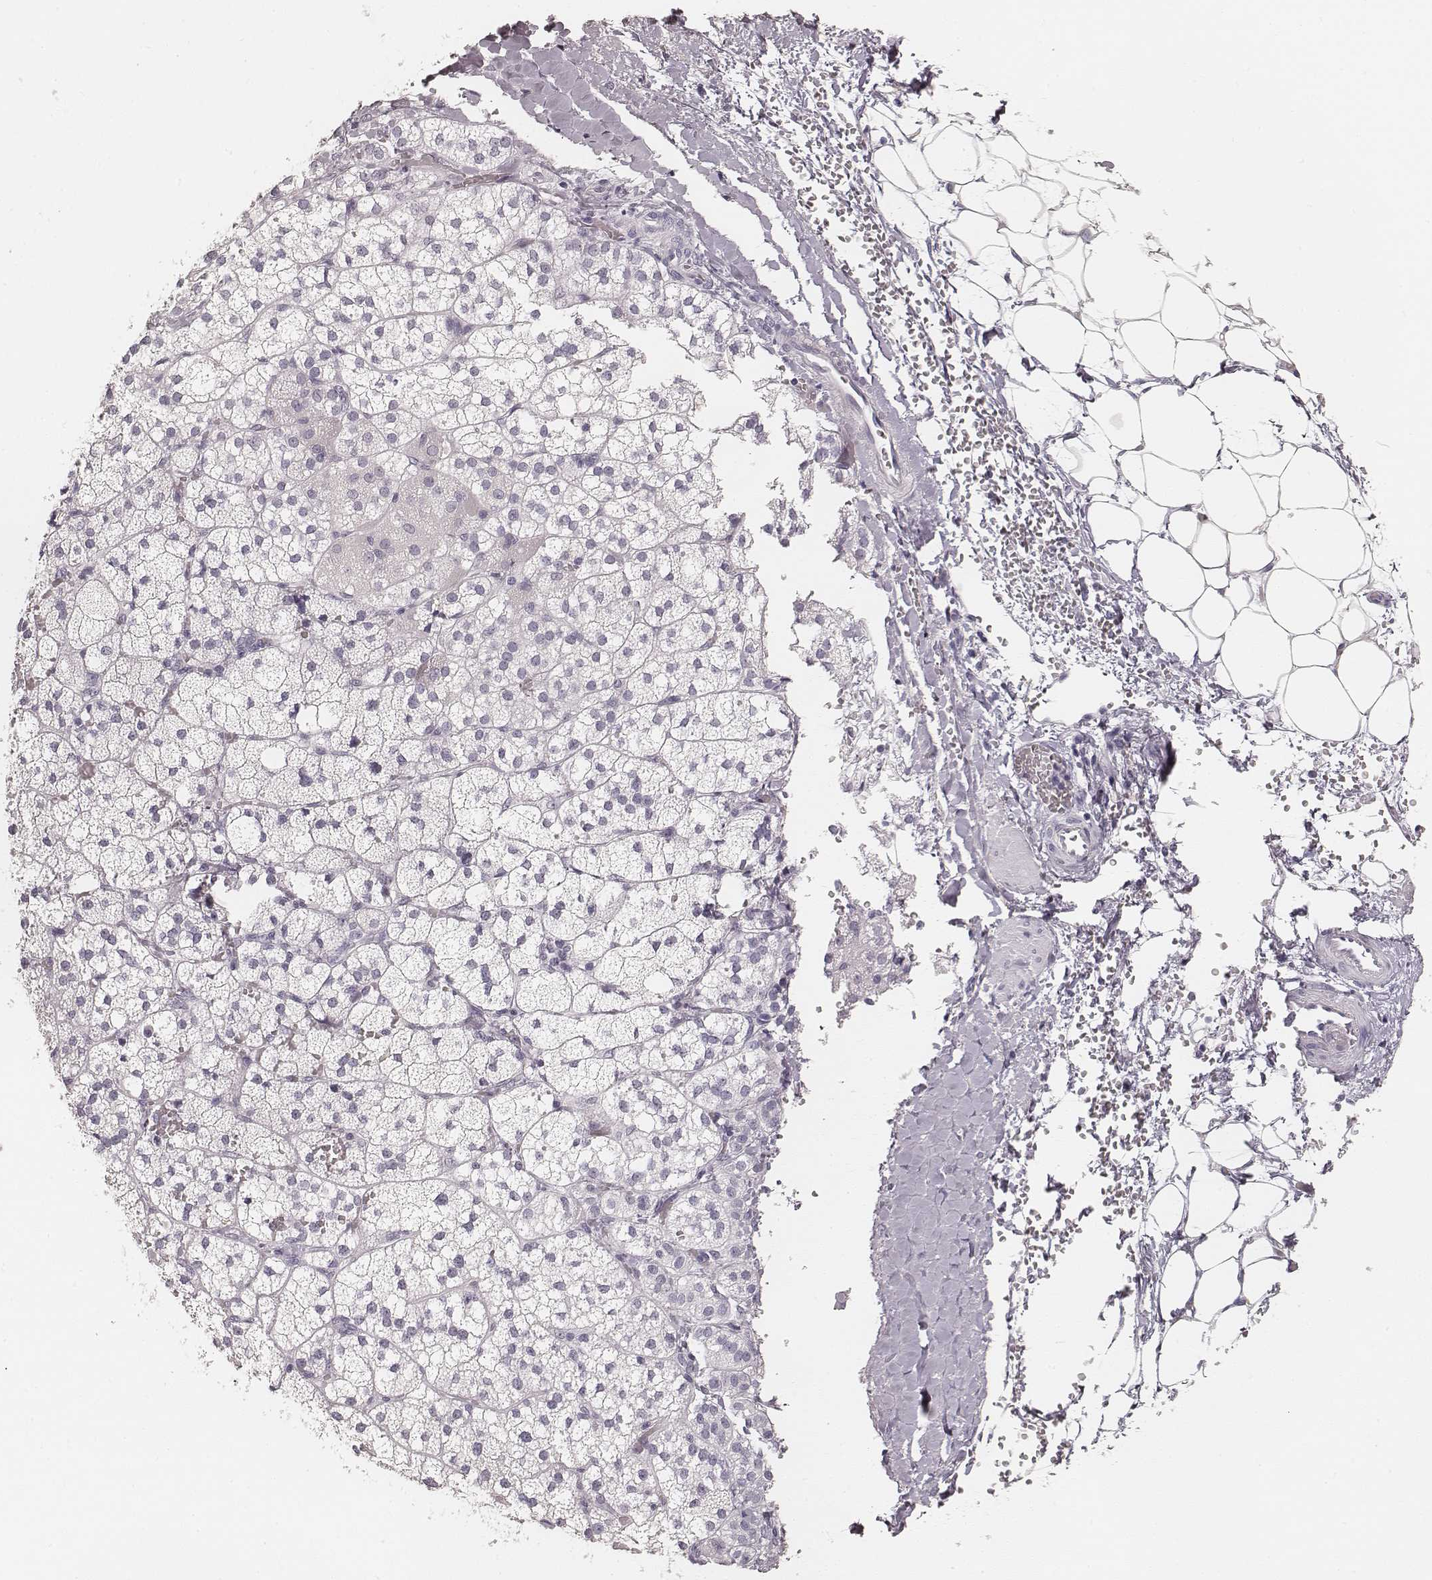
{"staining": {"intensity": "negative", "quantity": "none", "location": "none"}, "tissue": "adrenal gland", "cell_type": "Glandular cells", "image_type": "normal", "snomed": [{"axis": "morphology", "description": "Normal tissue, NOS"}, {"axis": "topography", "description": "Adrenal gland"}], "caption": "DAB immunohistochemical staining of unremarkable adrenal gland demonstrates no significant expression in glandular cells. The staining is performed using DAB brown chromogen with nuclei counter-stained in using hematoxylin.", "gene": "HNF4G", "patient": {"sex": "male", "age": 53}}